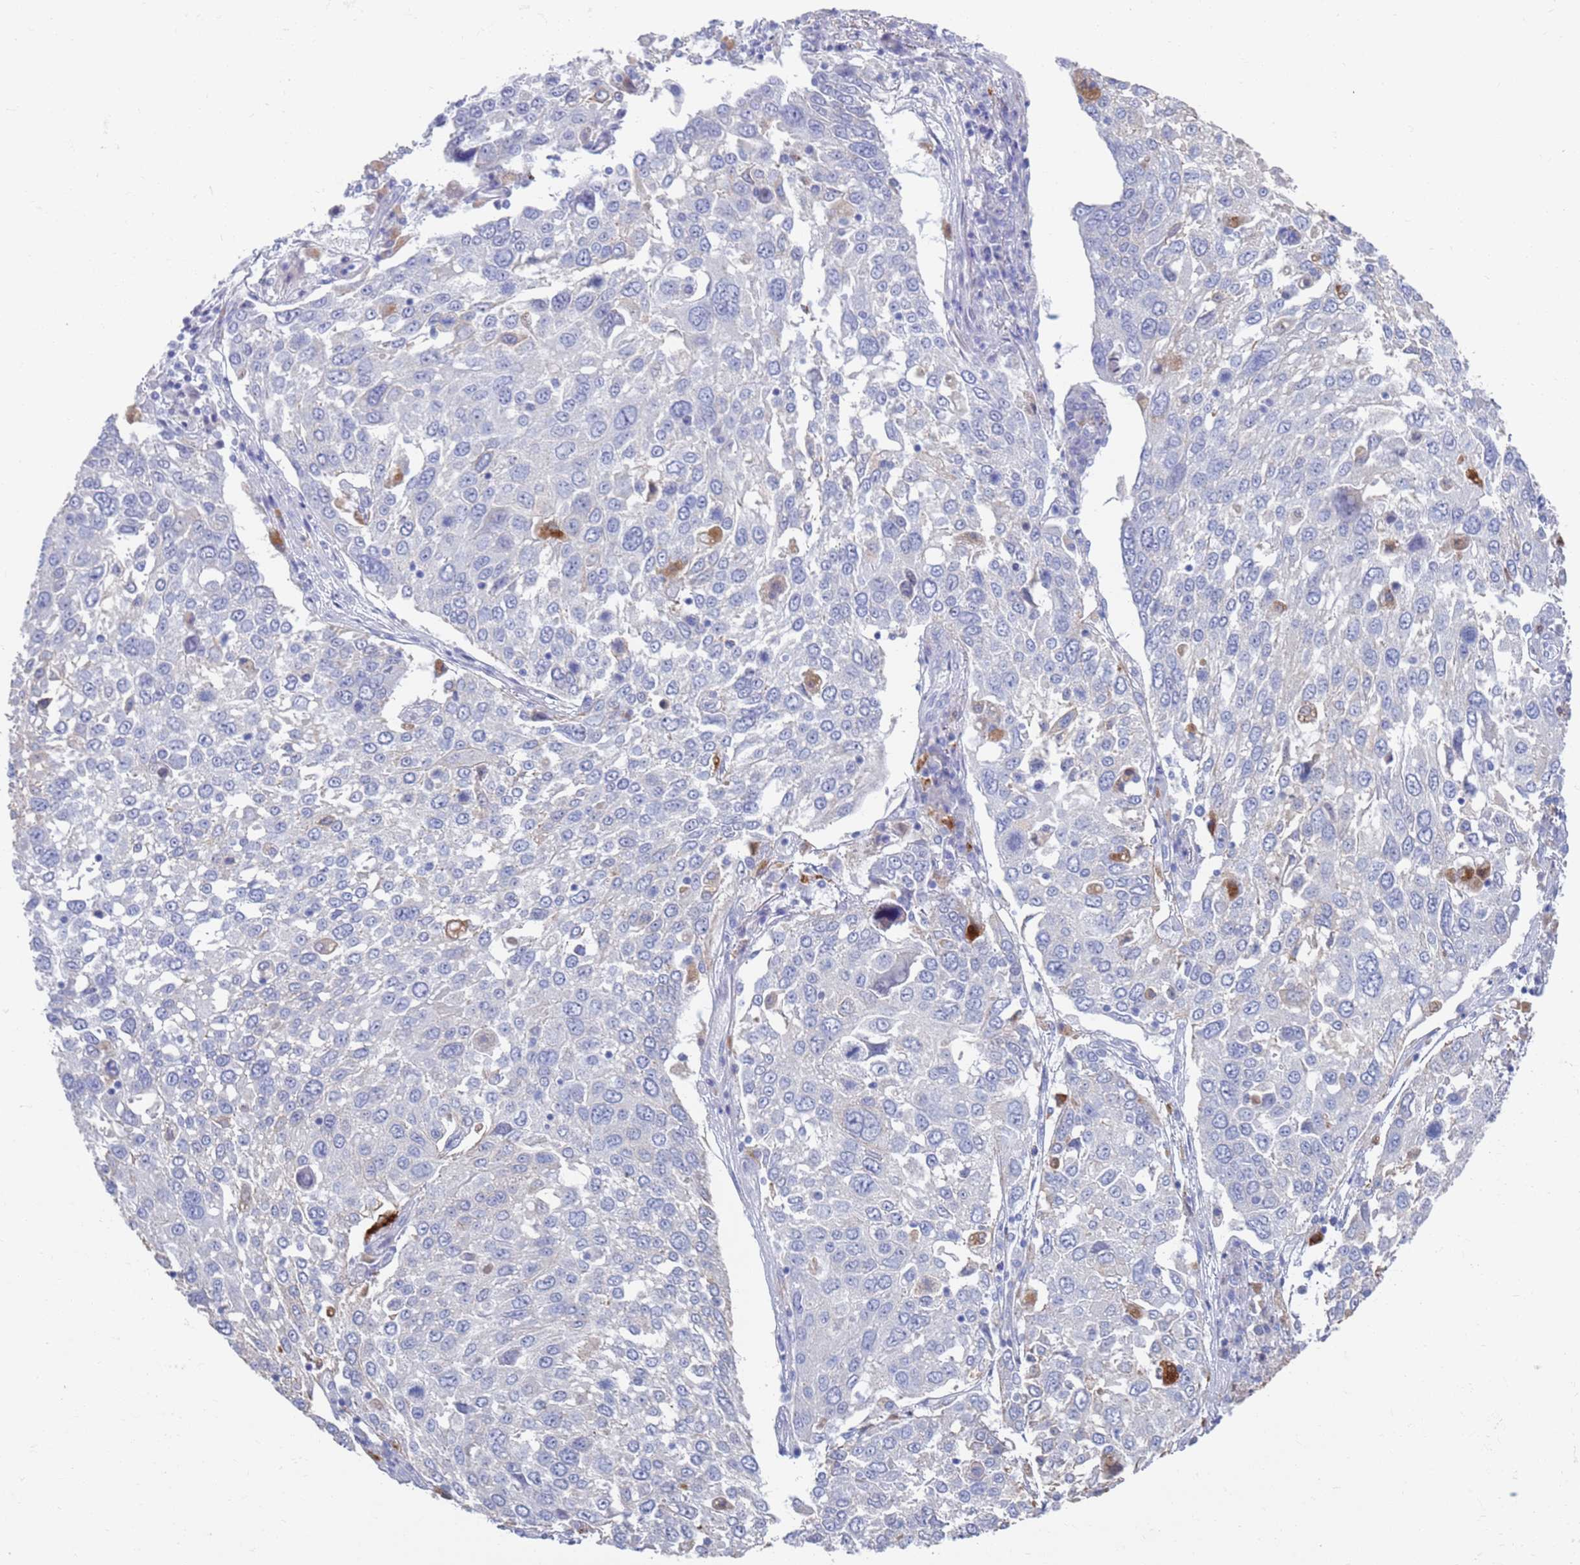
{"staining": {"intensity": "negative", "quantity": "none", "location": "none"}, "tissue": "lung cancer", "cell_type": "Tumor cells", "image_type": "cancer", "snomed": [{"axis": "morphology", "description": "Squamous cell carcinoma, NOS"}, {"axis": "topography", "description": "Lung"}], "caption": "A high-resolution histopathology image shows immunohistochemistry (IHC) staining of lung cancer (squamous cell carcinoma), which exhibits no significant expression in tumor cells.", "gene": "FUCA1", "patient": {"sex": "male", "age": 65}}